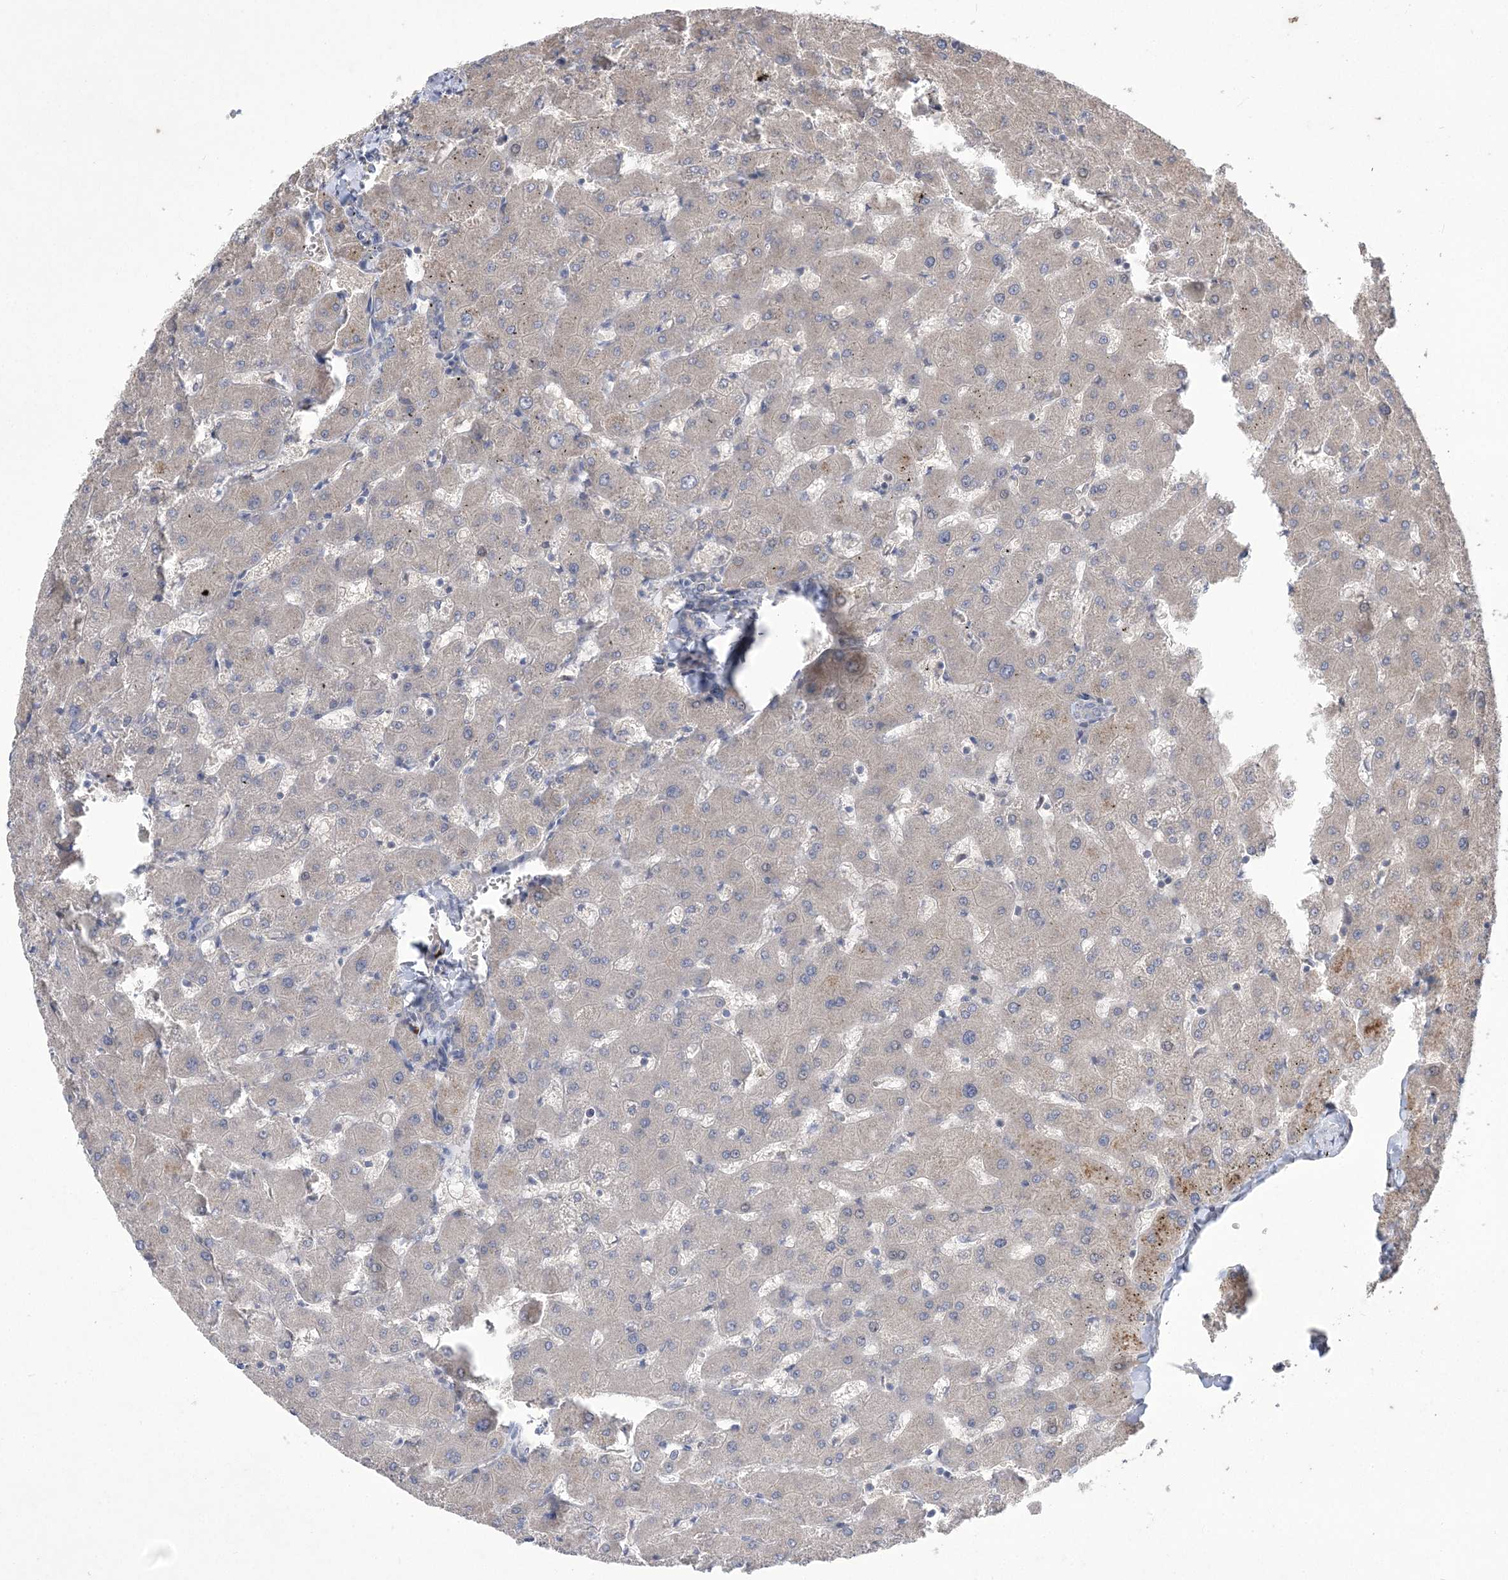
{"staining": {"intensity": "negative", "quantity": "none", "location": "none"}, "tissue": "liver", "cell_type": "Cholangiocytes", "image_type": "normal", "snomed": [{"axis": "morphology", "description": "Normal tissue, NOS"}, {"axis": "topography", "description": "Liver"}], "caption": "Micrograph shows no protein expression in cholangiocytes of benign liver. Nuclei are stained in blue.", "gene": "MTRF1L", "patient": {"sex": "female", "age": 63}}